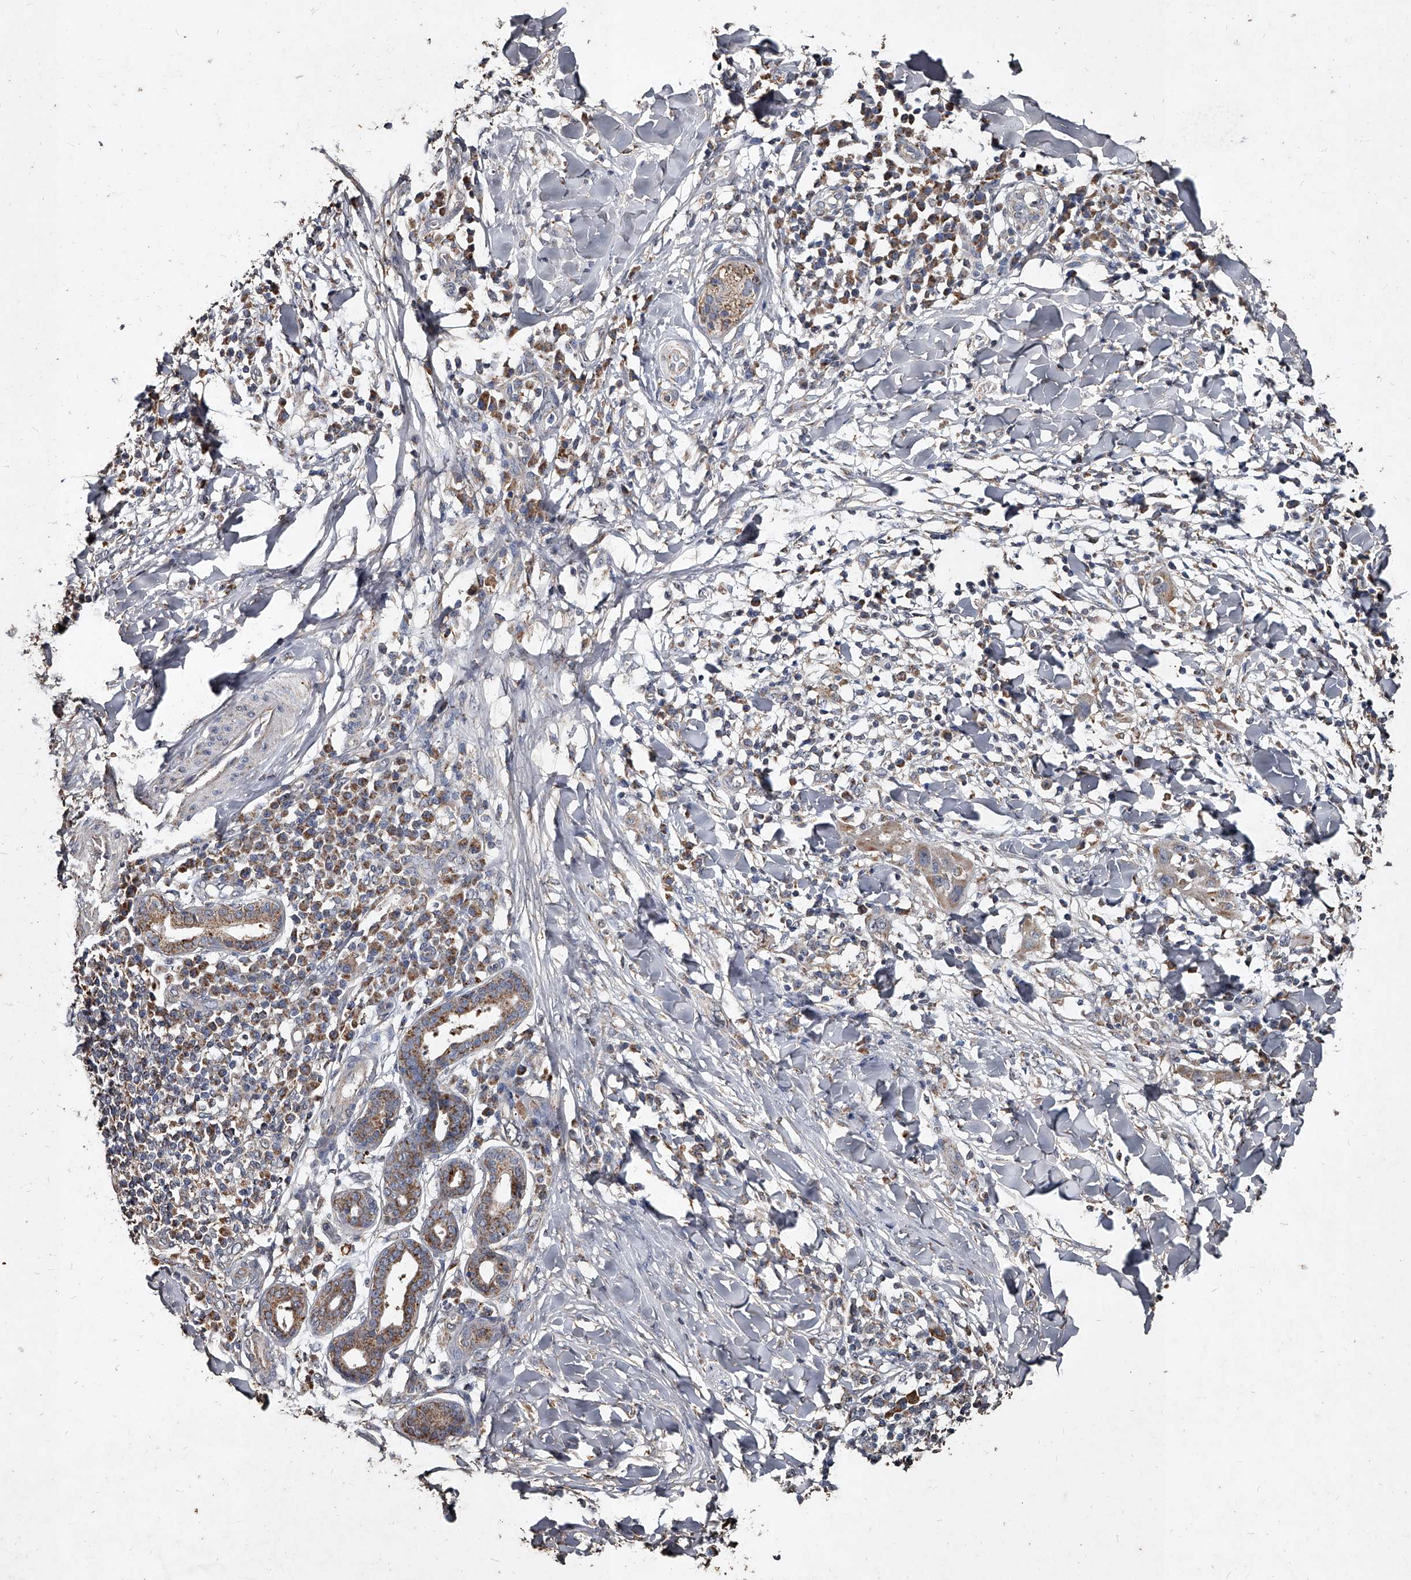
{"staining": {"intensity": "weak", "quantity": ">75%", "location": "cytoplasmic/membranous"}, "tissue": "skin cancer", "cell_type": "Tumor cells", "image_type": "cancer", "snomed": [{"axis": "morphology", "description": "Squamous cell carcinoma, NOS"}, {"axis": "topography", "description": "Skin"}], "caption": "An image of human skin cancer stained for a protein reveals weak cytoplasmic/membranous brown staining in tumor cells.", "gene": "GPR183", "patient": {"sex": "male", "age": 24}}